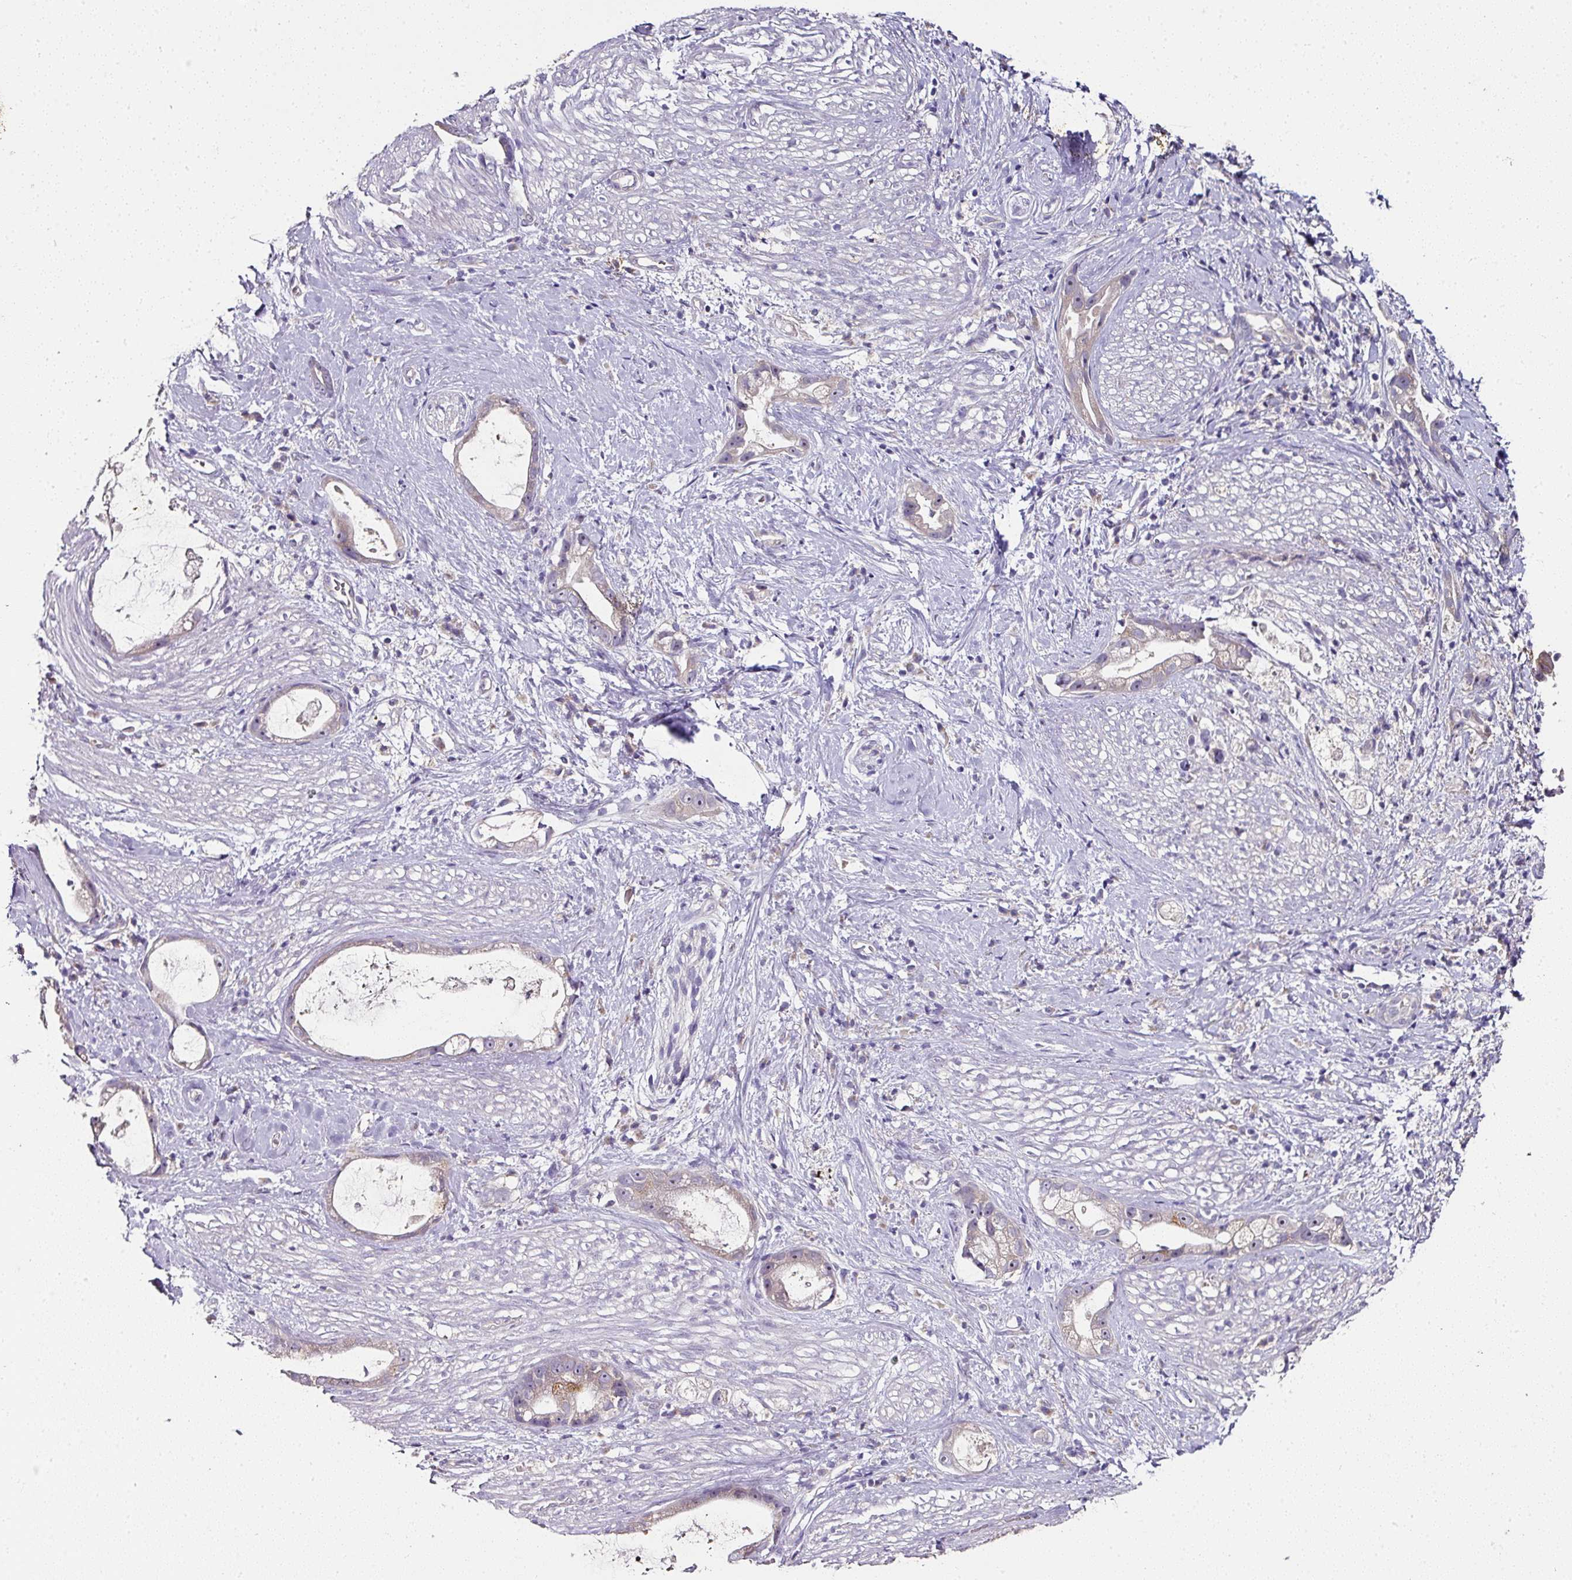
{"staining": {"intensity": "weak", "quantity": "<25%", "location": "cytoplasmic/membranous"}, "tissue": "stomach cancer", "cell_type": "Tumor cells", "image_type": "cancer", "snomed": [{"axis": "morphology", "description": "Adenocarcinoma, NOS"}, {"axis": "topography", "description": "Stomach"}], "caption": "Human adenocarcinoma (stomach) stained for a protein using IHC shows no positivity in tumor cells.", "gene": "SKIC2", "patient": {"sex": "male", "age": 55}}